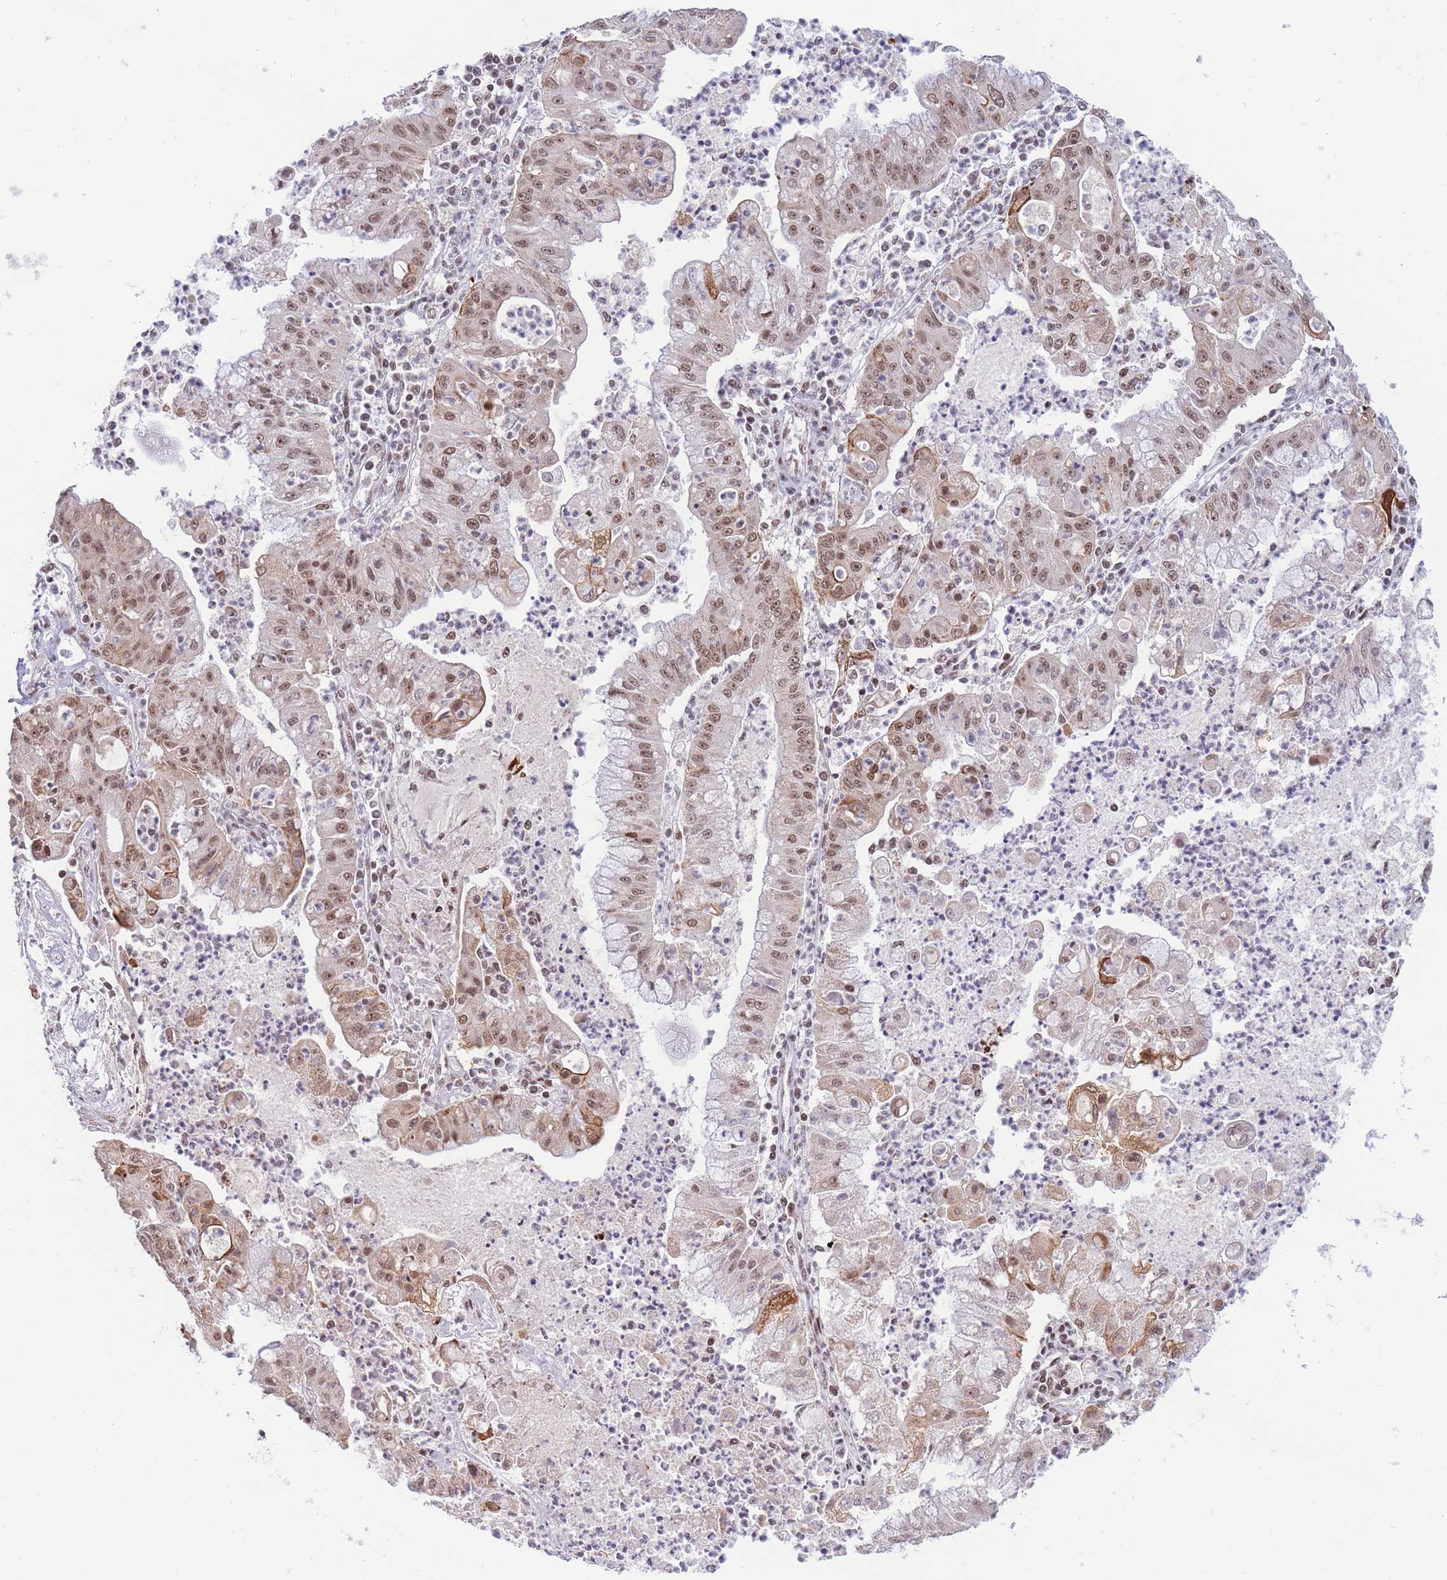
{"staining": {"intensity": "moderate", "quantity": ">75%", "location": "nuclear"}, "tissue": "ovarian cancer", "cell_type": "Tumor cells", "image_type": "cancer", "snomed": [{"axis": "morphology", "description": "Cystadenocarcinoma, mucinous, NOS"}, {"axis": "topography", "description": "Ovary"}], "caption": "Ovarian cancer (mucinous cystadenocarcinoma) tissue shows moderate nuclear staining in approximately >75% of tumor cells", "gene": "TARBP2", "patient": {"sex": "female", "age": 70}}